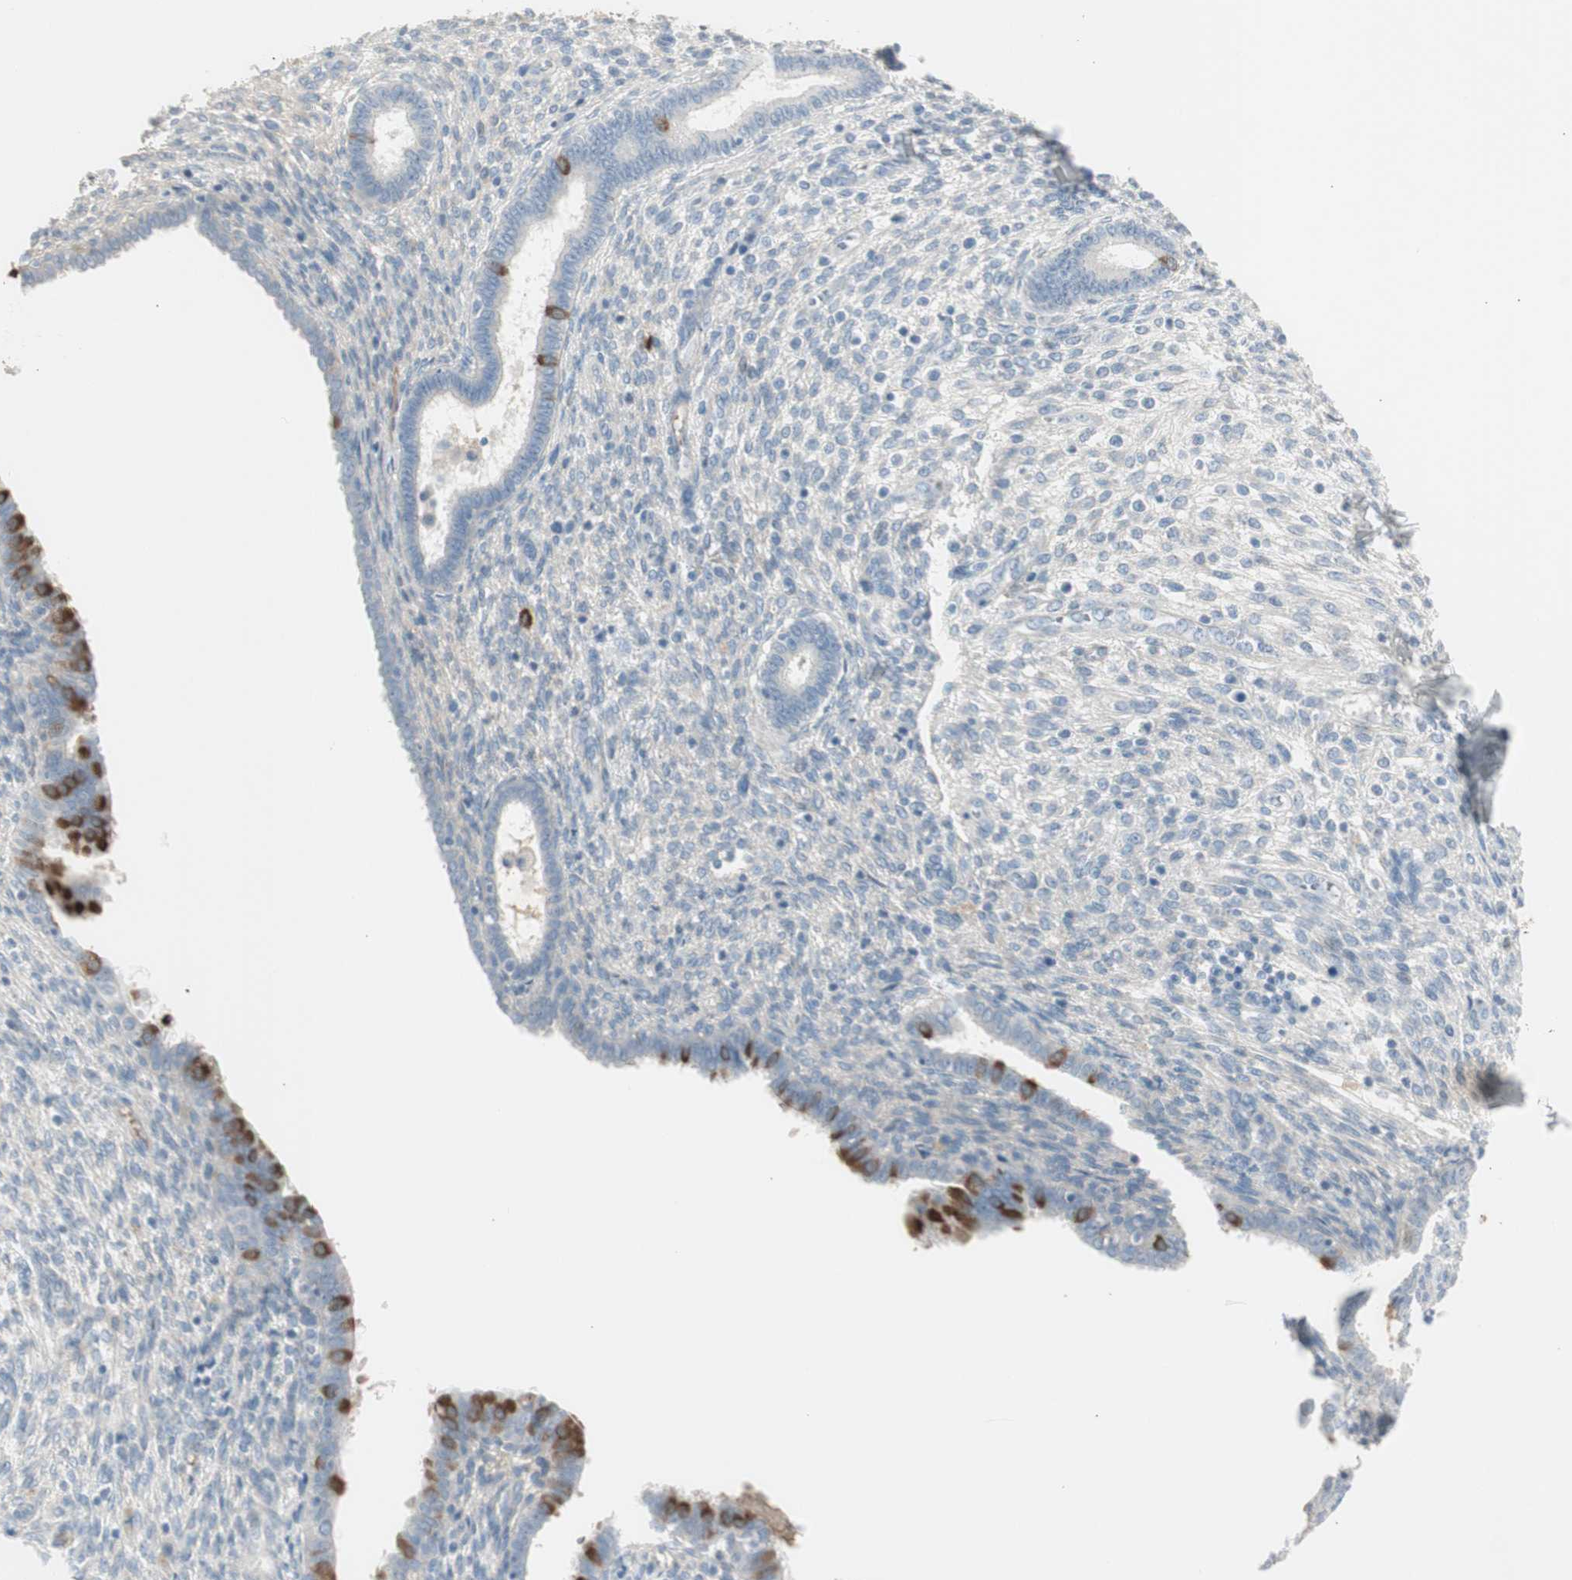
{"staining": {"intensity": "negative", "quantity": "none", "location": "none"}, "tissue": "endometrium", "cell_type": "Cells in endometrial stroma", "image_type": "normal", "snomed": [{"axis": "morphology", "description": "Normal tissue, NOS"}, {"axis": "topography", "description": "Endometrium"}], "caption": "A photomicrograph of endometrium stained for a protein reveals no brown staining in cells in endometrial stroma. The staining is performed using DAB brown chromogen with nuclei counter-stained in using hematoxylin.", "gene": "MAPRE3", "patient": {"sex": "female", "age": 72}}